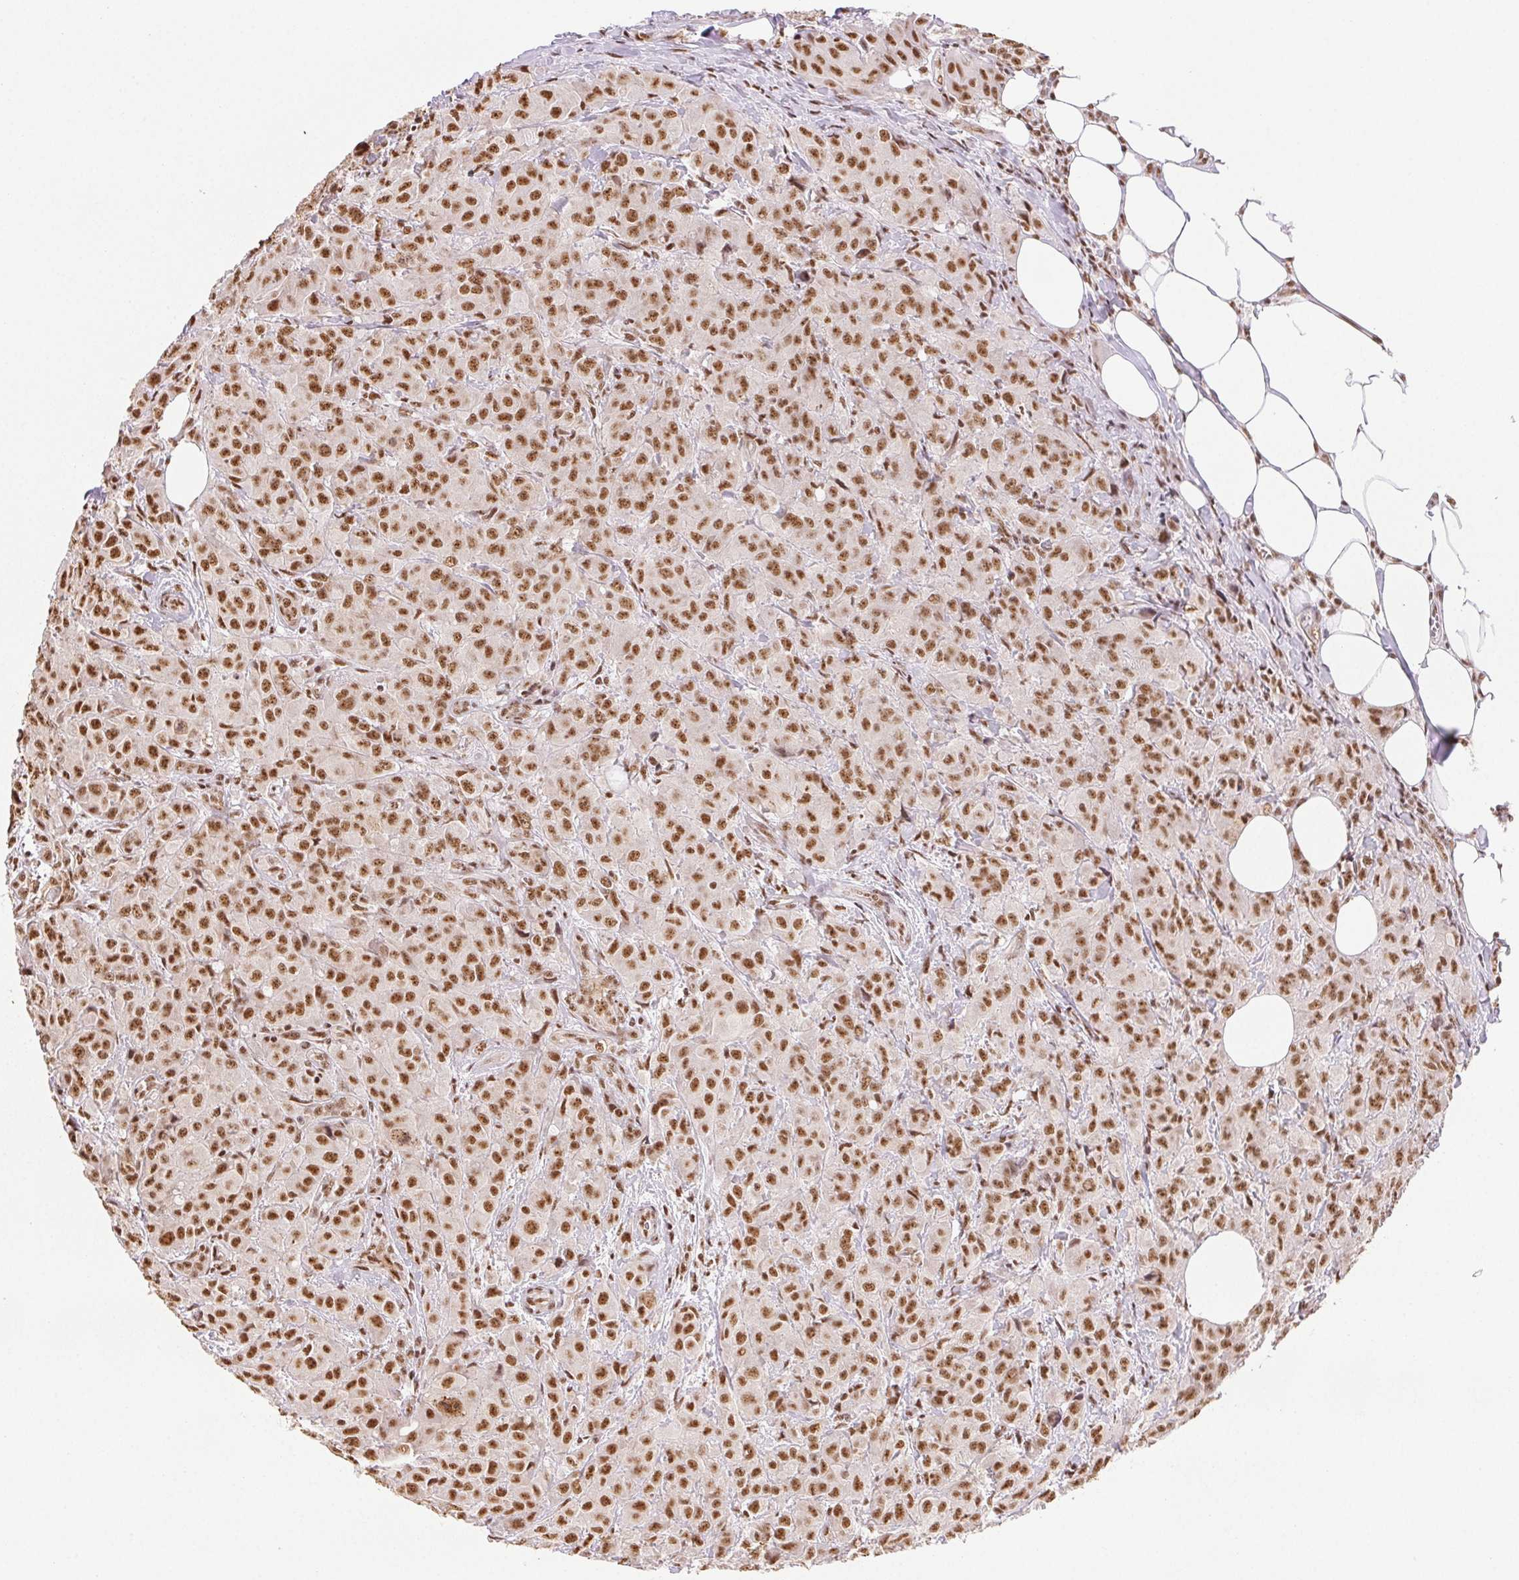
{"staining": {"intensity": "moderate", "quantity": ">75%", "location": "nuclear"}, "tissue": "breast cancer", "cell_type": "Tumor cells", "image_type": "cancer", "snomed": [{"axis": "morphology", "description": "Normal tissue, NOS"}, {"axis": "morphology", "description": "Duct carcinoma"}, {"axis": "topography", "description": "Breast"}], "caption": "Brown immunohistochemical staining in breast cancer exhibits moderate nuclear staining in about >75% of tumor cells.", "gene": "IK", "patient": {"sex": "female", "age": 43}}